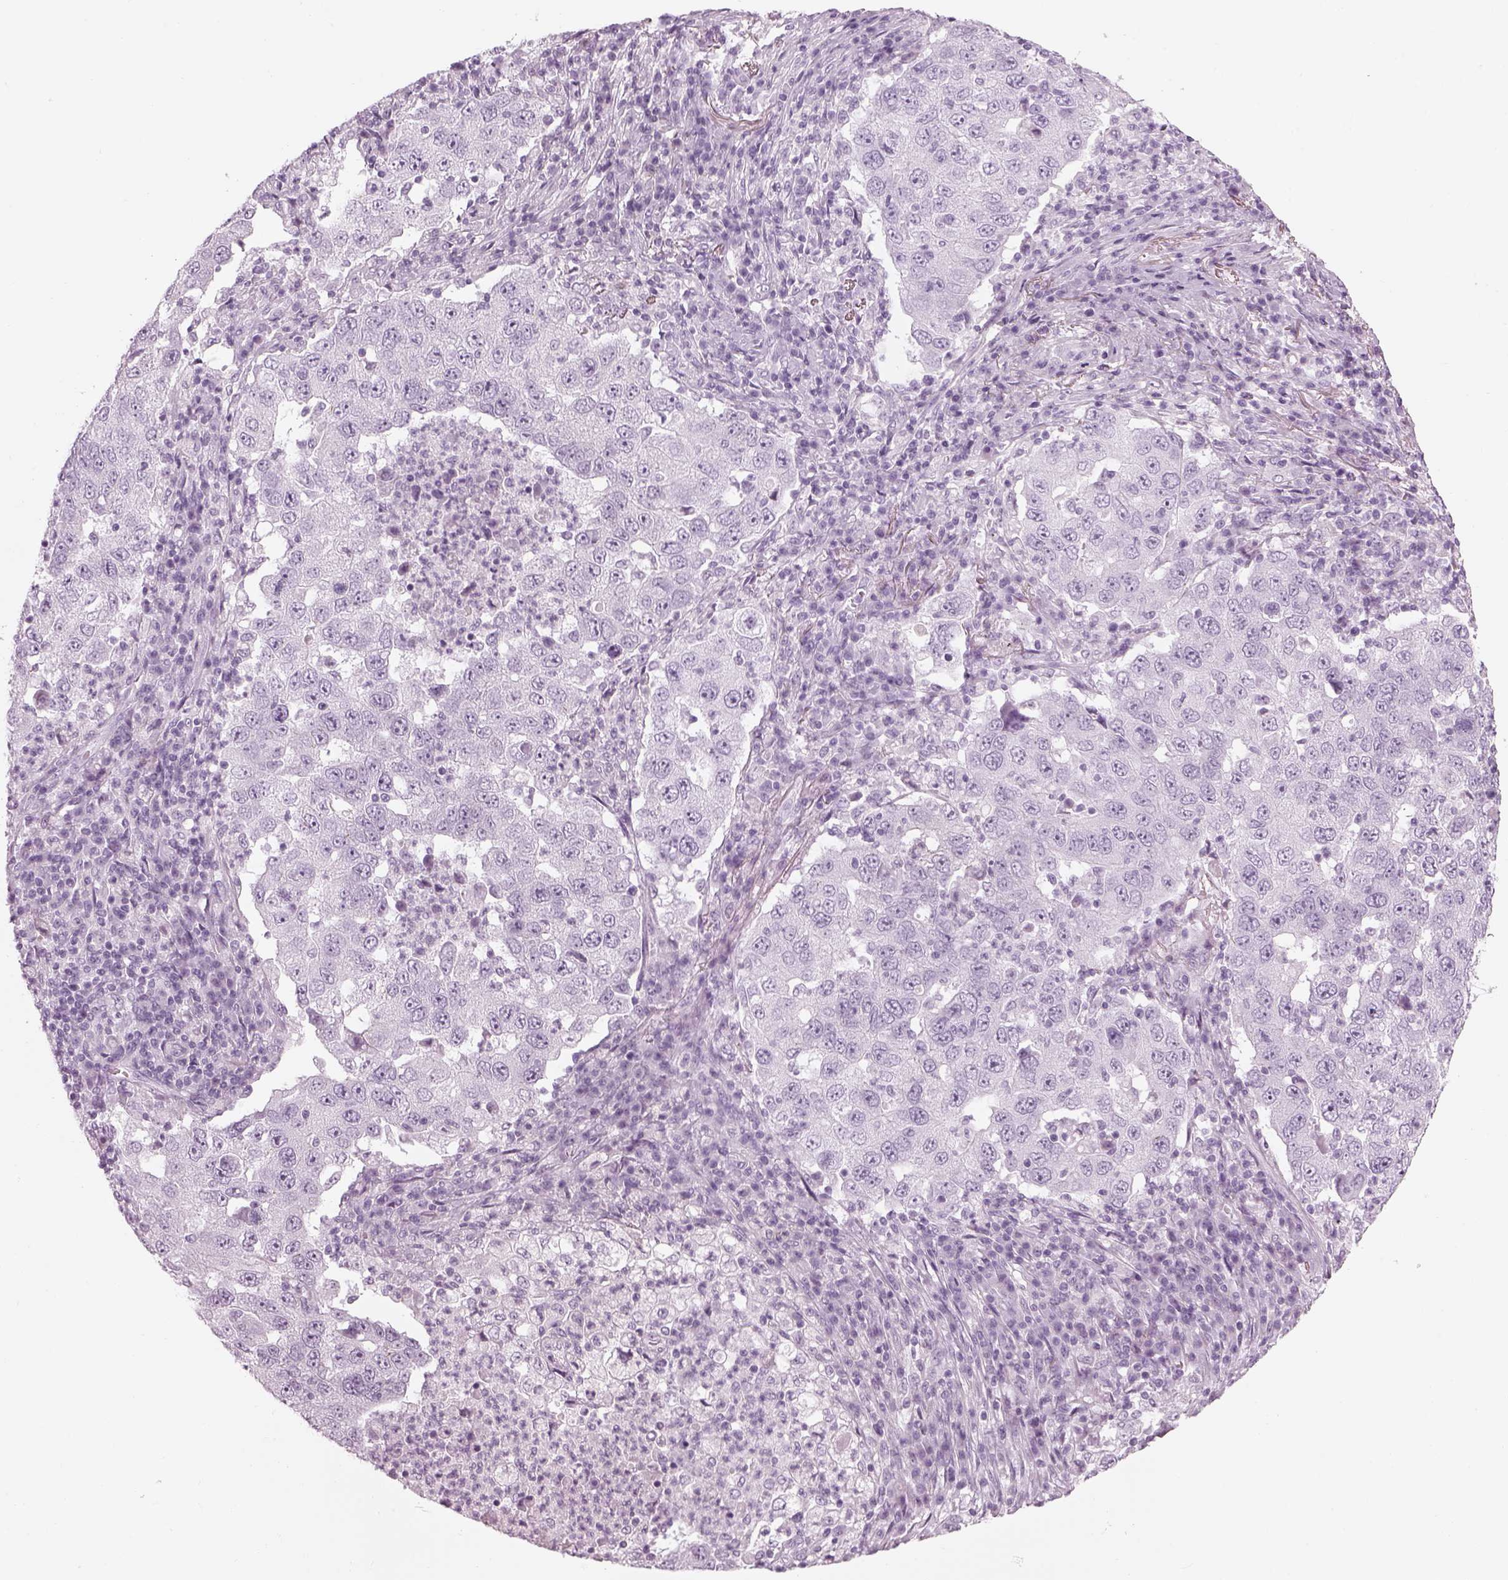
{"staining": {"intensity": "negative", "quantity": "none", "location": "none"}, "tissue": "lung cancer", "cell_type": "Tumor cells", "image_type": "cancer", "snomed": [{"axis": "morphology", "description": "Adenocarcinoma, NOS"}, {"axis": "topography", "description": "Lung"}], "caption": "Tumor cells show no significant protein expression in lung cancer.", "gene": "SAG", "patient": {"sex": "male", "age": 73}}